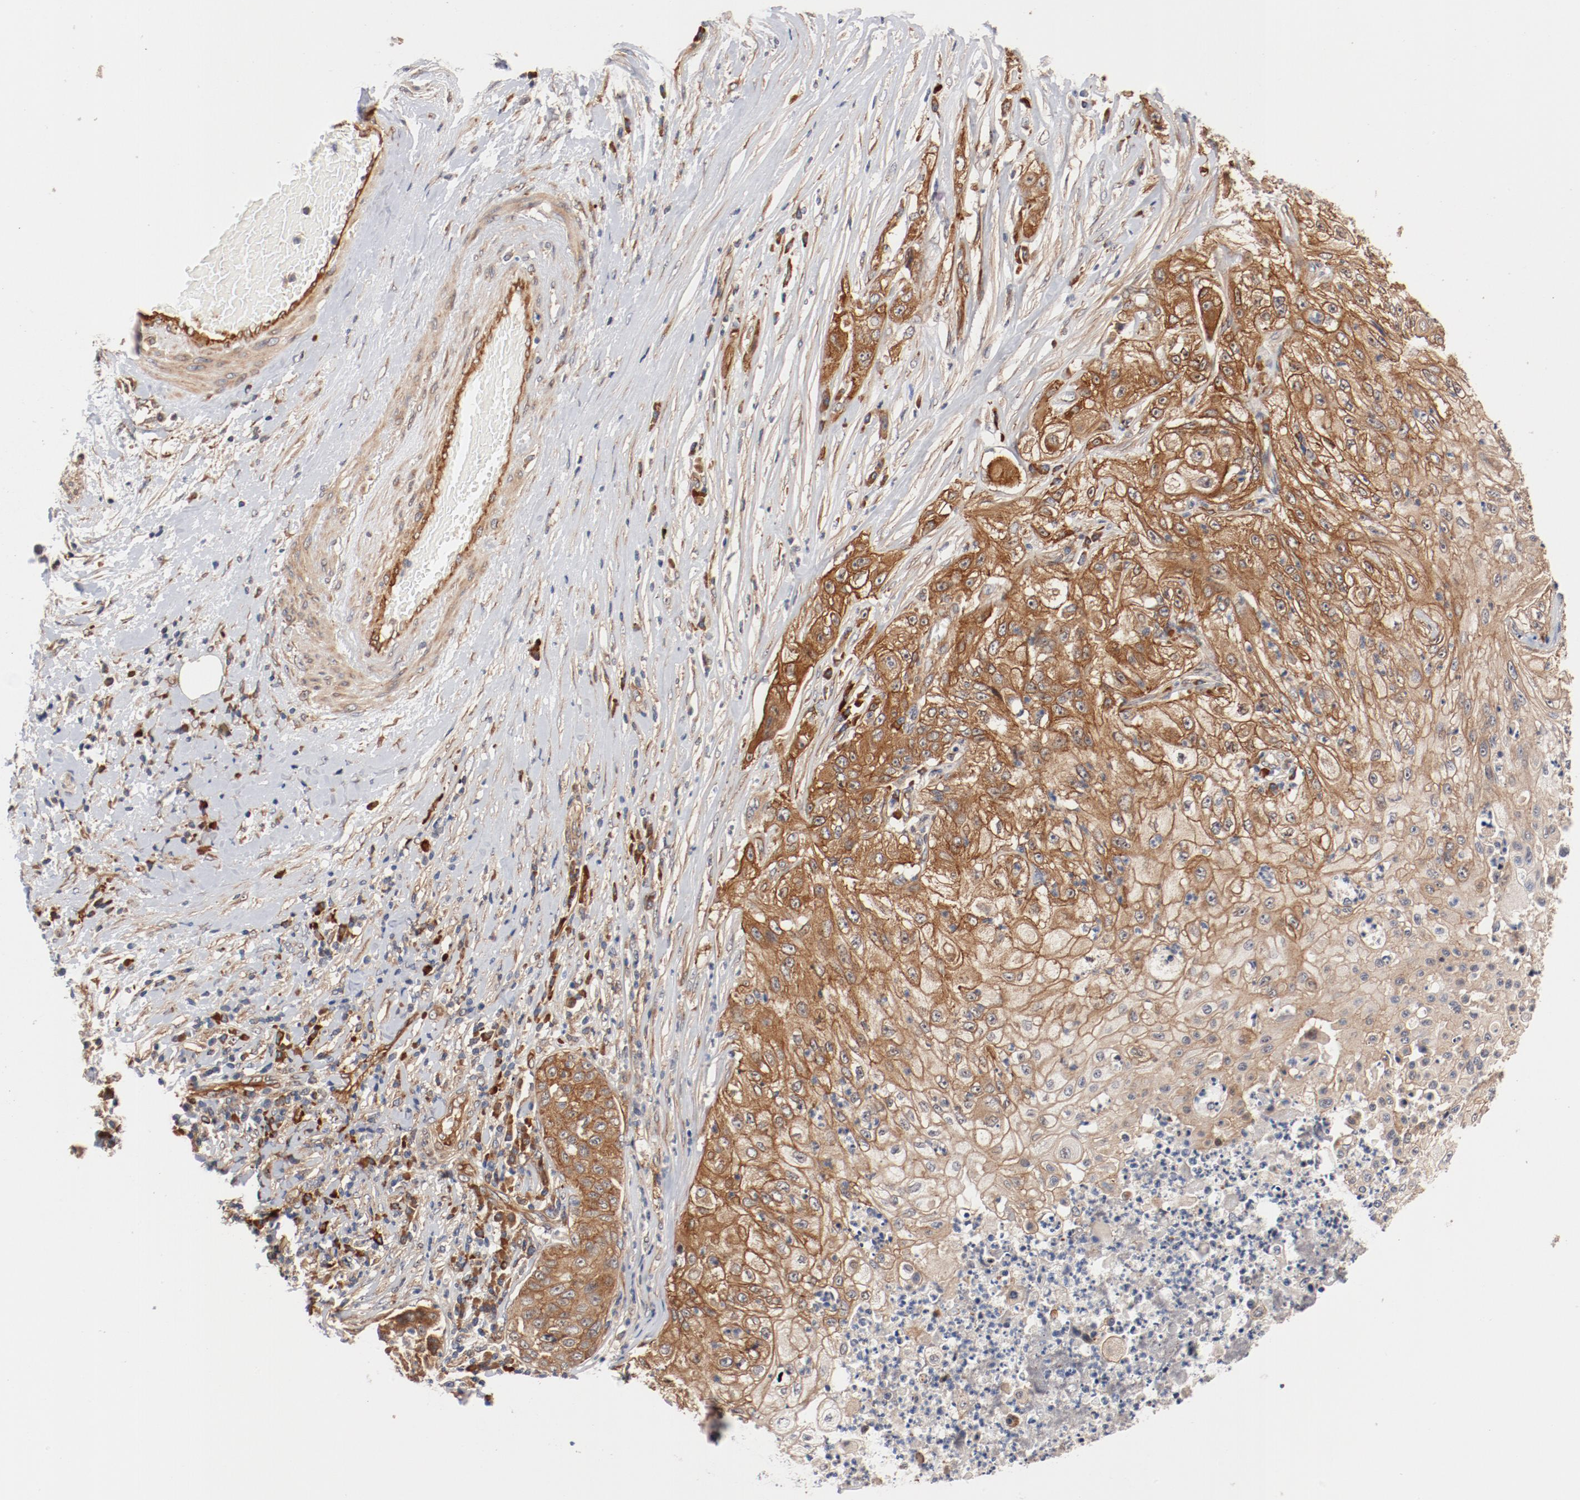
{"staining": {"intensity": "moderate", "quantity": ">75%", "location": "cytoplasmic/membranous"}, "tissue": "lung cancer", "cell_type": "Tumor cells", "image_type": "cancer", "snomed": [{"axis": "morphology", "description": "Inflammation, NOS"}, {"axis": "morphology", "description": "Squamous cell carcinoma, NOS"}, {"axis": "topography", "description": "Lymph node"}, {"axis": "topography", "description": "Soft tissue"}, {"axis": "topography", "description": "Lung"}], "caption": "Immunohistochemistry (IHC) micrograph of neoplastic tissue: human lung squamous cell carcinoma stained using IHC demonstrates medium levels of moderate protein expression localized specifically in the cytoplasmic/membranous of tumor cells, appearing as a cytoplasmic/membranous brown color.", "gene": "PITPNM2", "patient": {"sex": "male", "age": 66}}